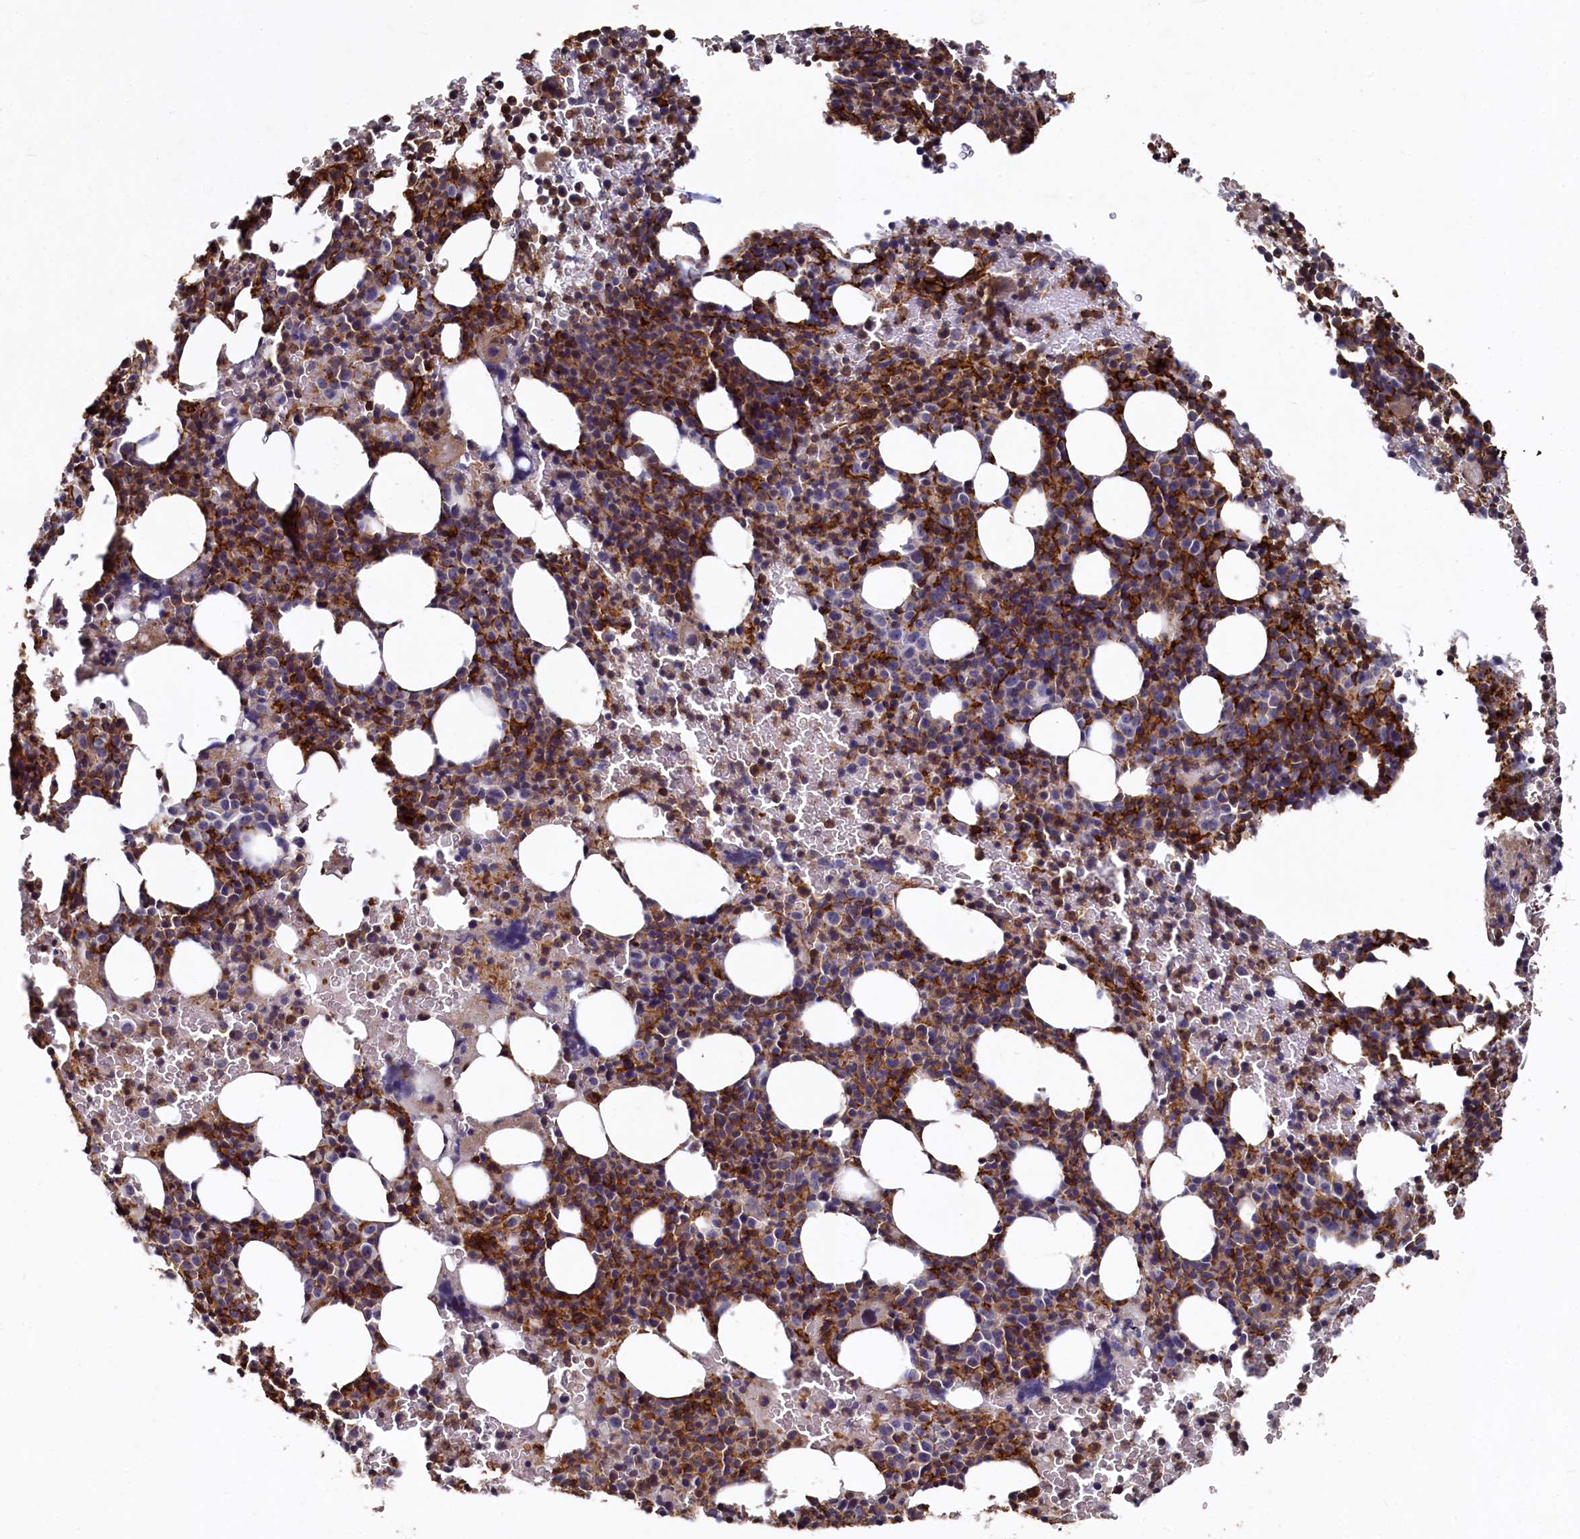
{"staining": {"intensity": "moderate", "quantity": "25%-75%", "location": "cytoplasmic/membranous"}, "tissue": "bone marrow", "cell_type": "Hematopoietic cells", "image_type": "normal", "snomed": [{"axis": "morphology", "description": "Normal tissue, NOS"}, {"axis": "topography", "description": "Bone marrow"}], "caption": "Hematopoietic cells demonstrate medium levels of moderate cytoplasmic/membranous staining in approximately 25%-75% of cells in unremarkable human bone marrow. (brown staining indicates protein expression, while blue staining denotes nuclei).", "gene": "PLEKHO2", "patient": {"sex": "female", "age": 54}}